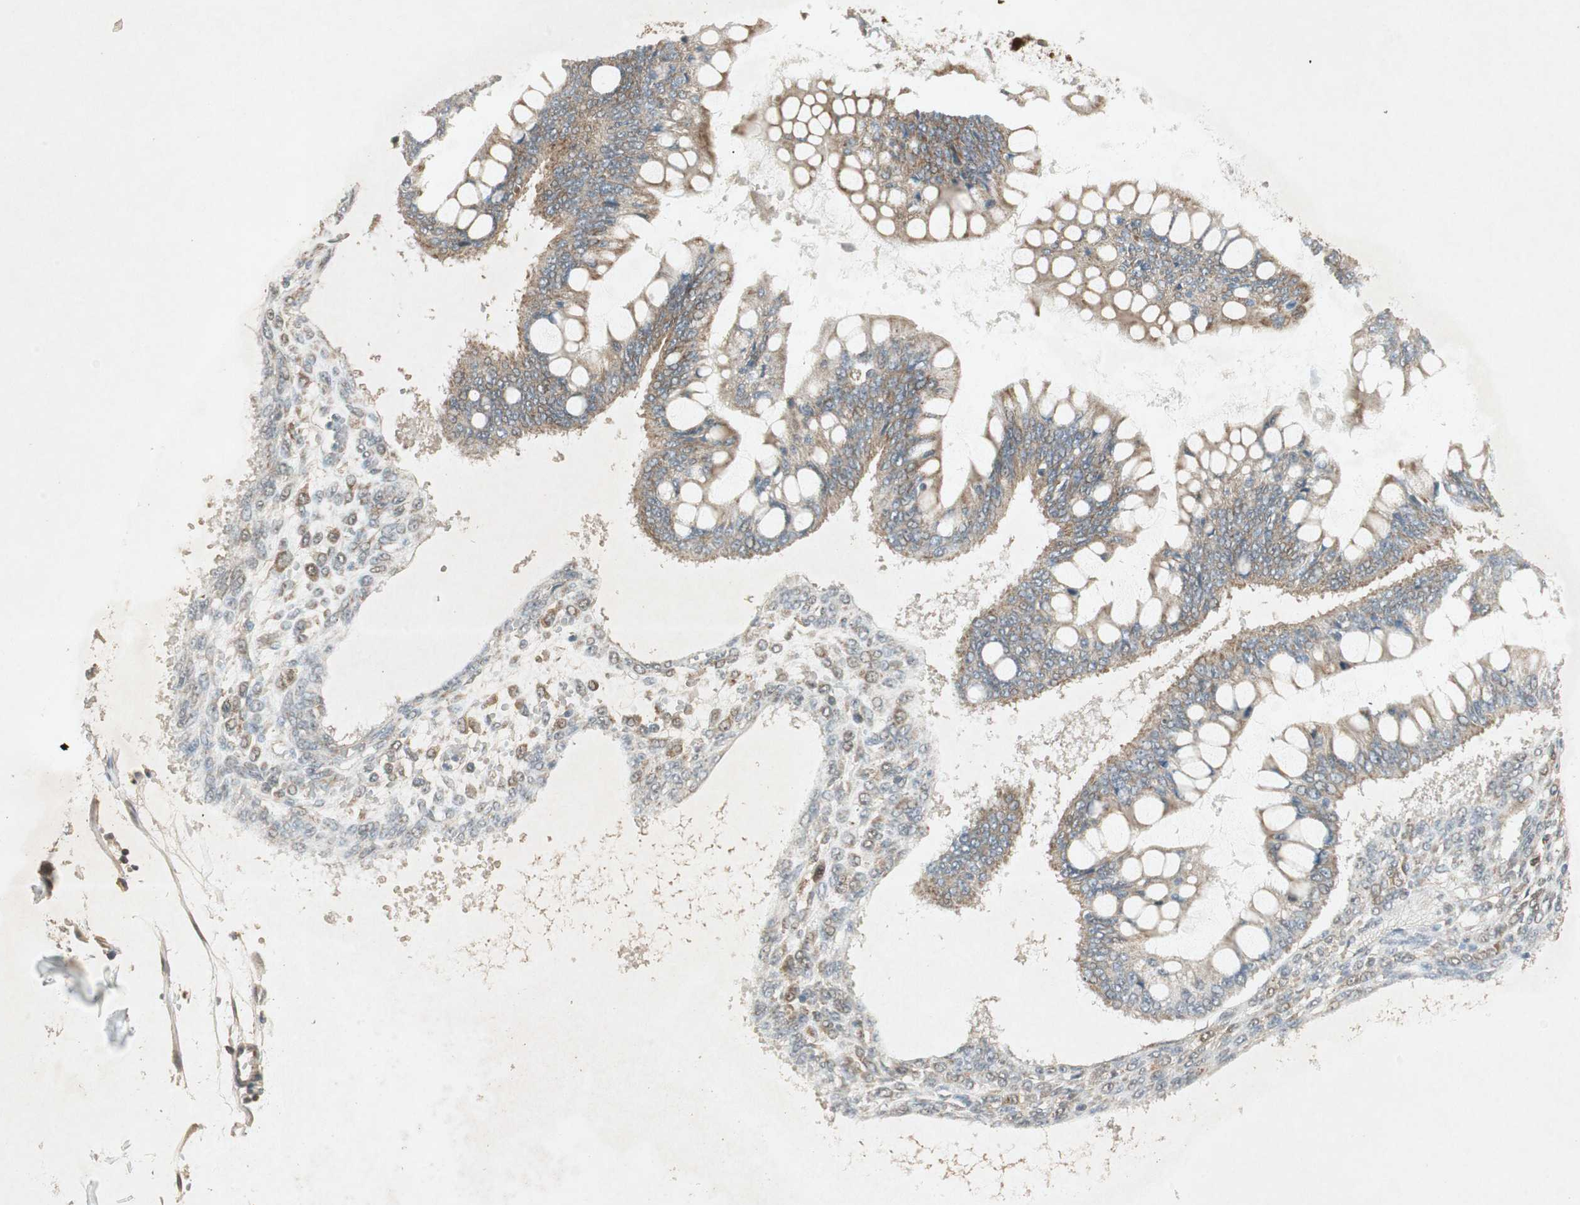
{"staining": {"intensity": "moderate", "quantity": ">75%", "location": "cytoplasmic/membranous"}, "tissue": "ovarian cancer", "cell_type": "Tumor cells", "image_type": "cancer", "snomed": [{"axis": "morphology", "description": "Cystadenocarcinoma, mucinous, NOS"}, {"axis": "topography", "description": "Ovary"}], "caption": "Protein staining of ovarian cancer tissue exhibits moderate cytoplasmic/membranous positivity in about >75% of tumor cells.", "gene": "USP2", "patient": {"sex": "female", "age": 73}}